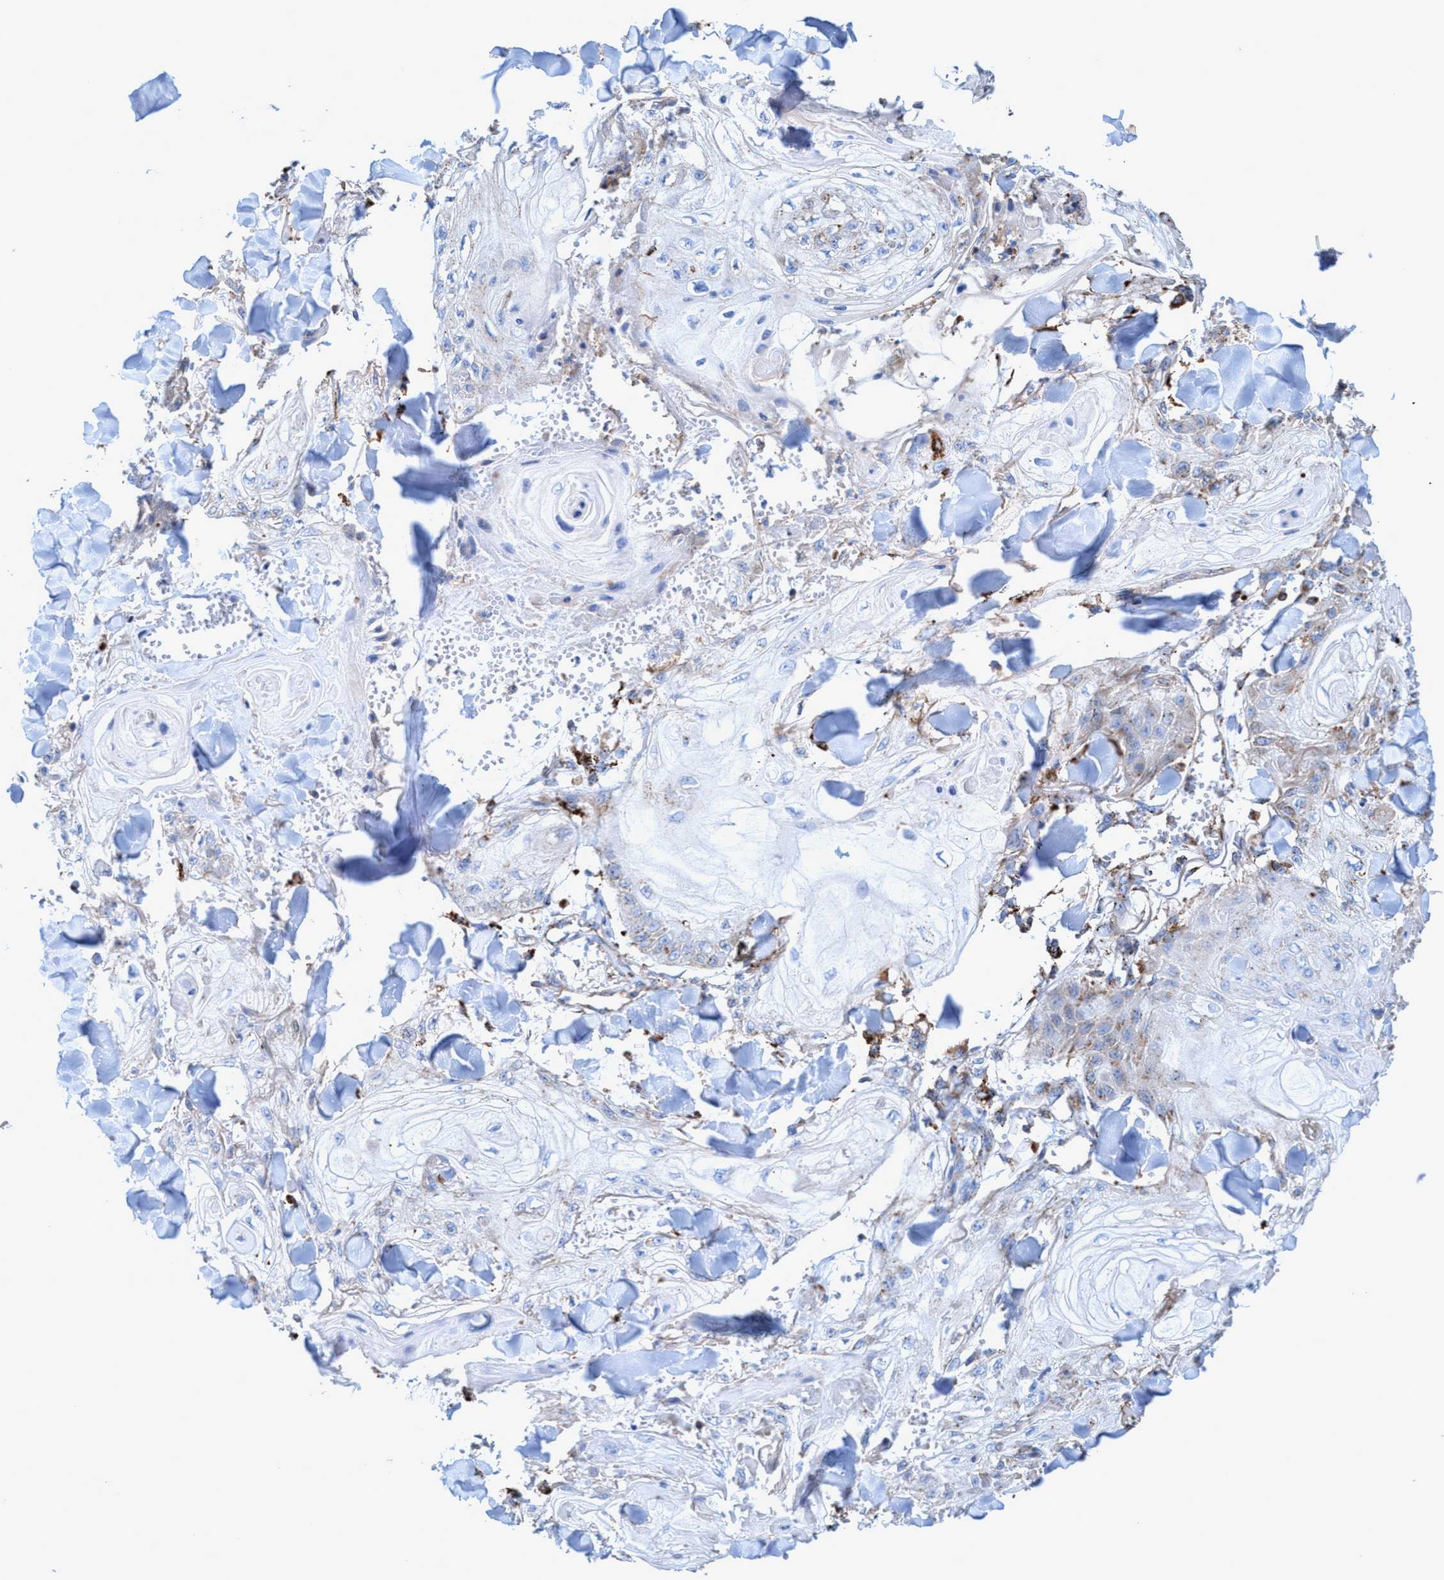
{"staining": {"intensity": "weak", "quantity": "<25%", "location": "cytoplasmic/membranous"}, "tissue": "skin cancer", "cell_type": "Tumor cells", "image_type": "cancer", "snomed": [{"axis": "morphology", "description": "Squamous cell carcinoma, NOS"}, {"axis": "topography", "description": "Skin"}], "caption": "Immunohistochemistry (IHC) histopathology image of squamous cell carcinoma (skin) stained for a protein (brown), which reveals no positivity in tumor cells.", "gene": "TRIM65", "patient": {"sex": "male", "age": 74}}